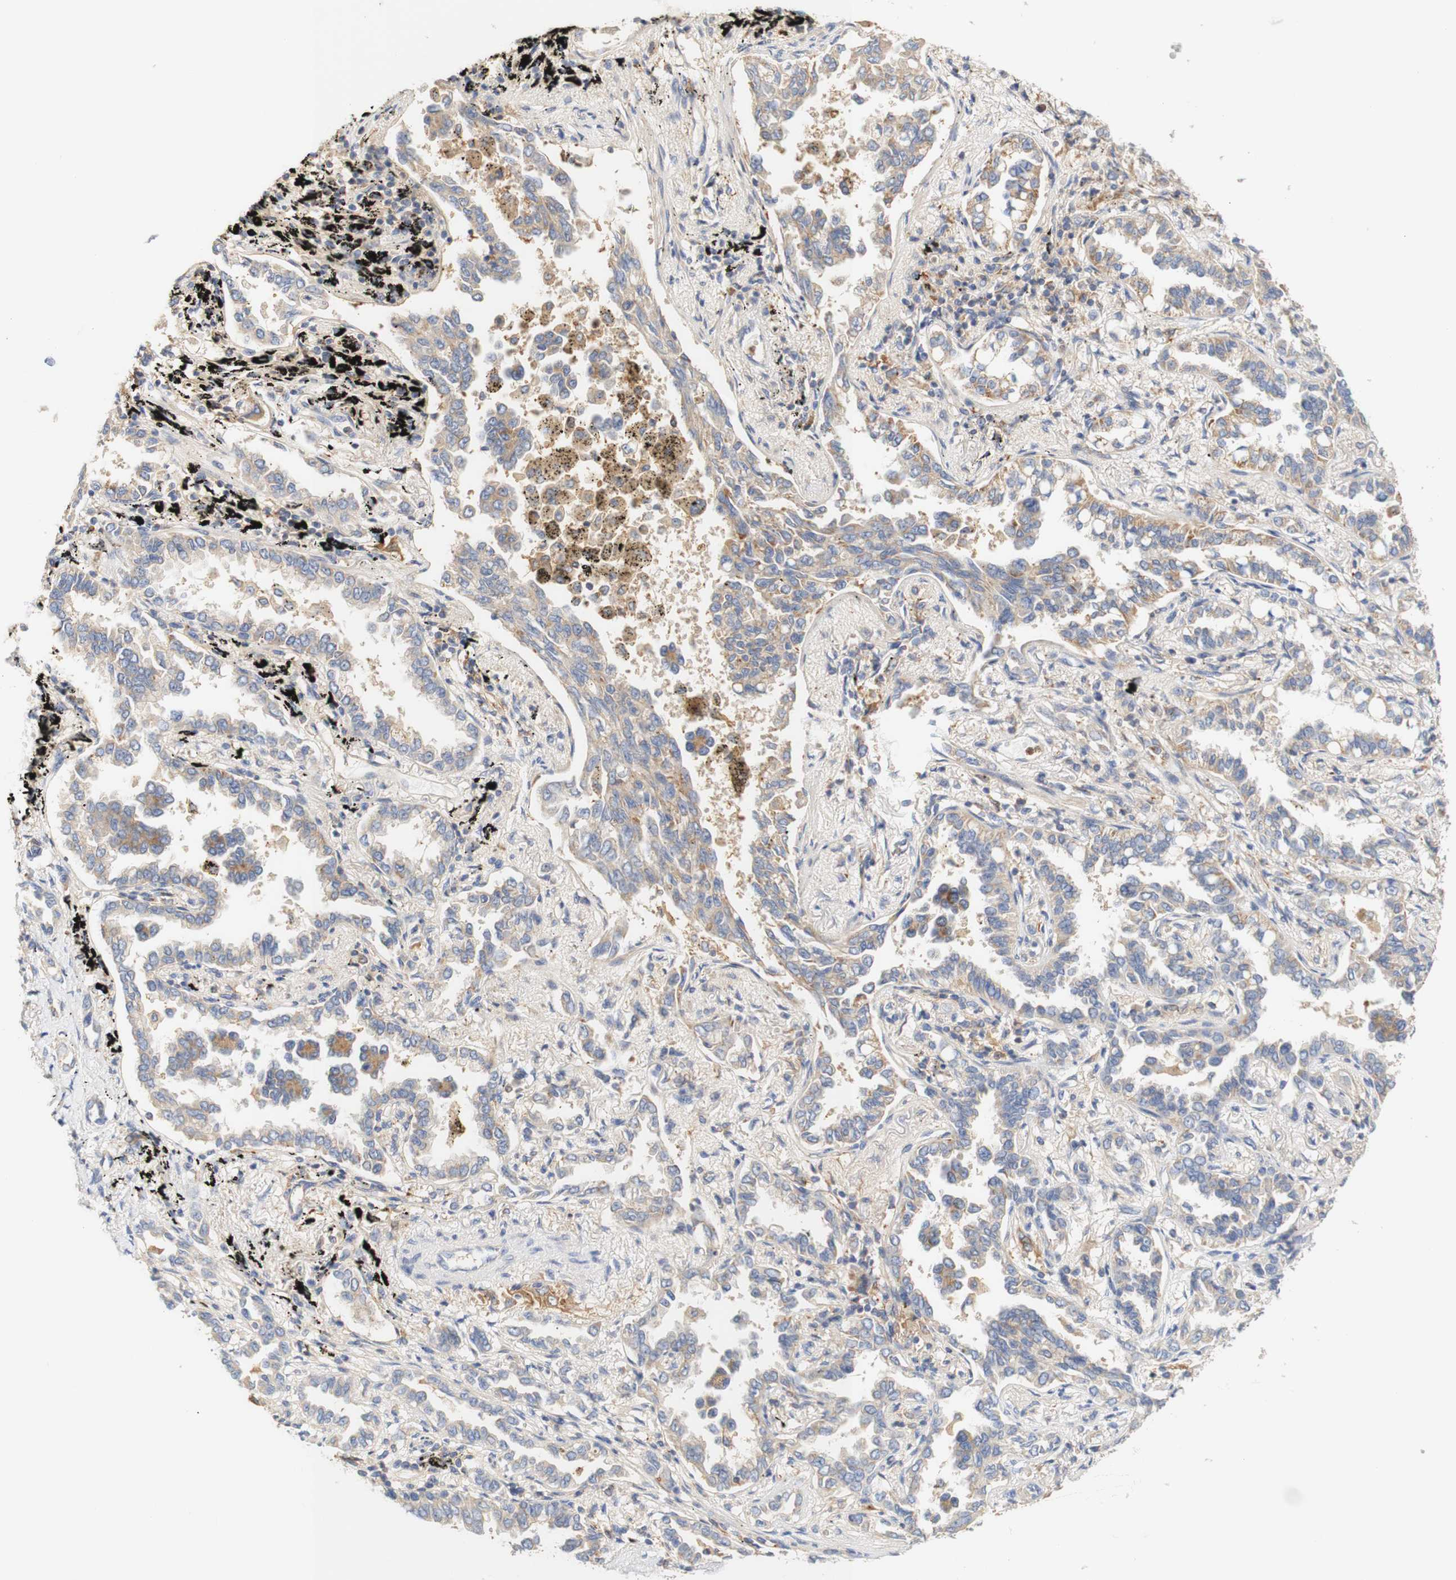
{"staining": {"intensity": "moderate", "quantity": "25%-75%", "location": "cytoplasmic/membranous"}, "tissue": "lung cancer", "cell_type": "Tumor cells", "image_type": "cancer", "snomed": [{"axis": "morphology", "description": "Normal tissue, NOS"}, {"axis": "morphology", "description": "Adenocarcinoma, NOS"}, {"axis": "topography", "description": "Lung"}], "caption": "An IHC photomicrograph of tumor tissue is shown. Protein staining in brown shows moderate cytoplasmic/membranous positivity in lung cancer (adenocarcinoma) within tumor cells.", "gene": "PCDH7", "patient": {"sex": "male", "age": 59}}